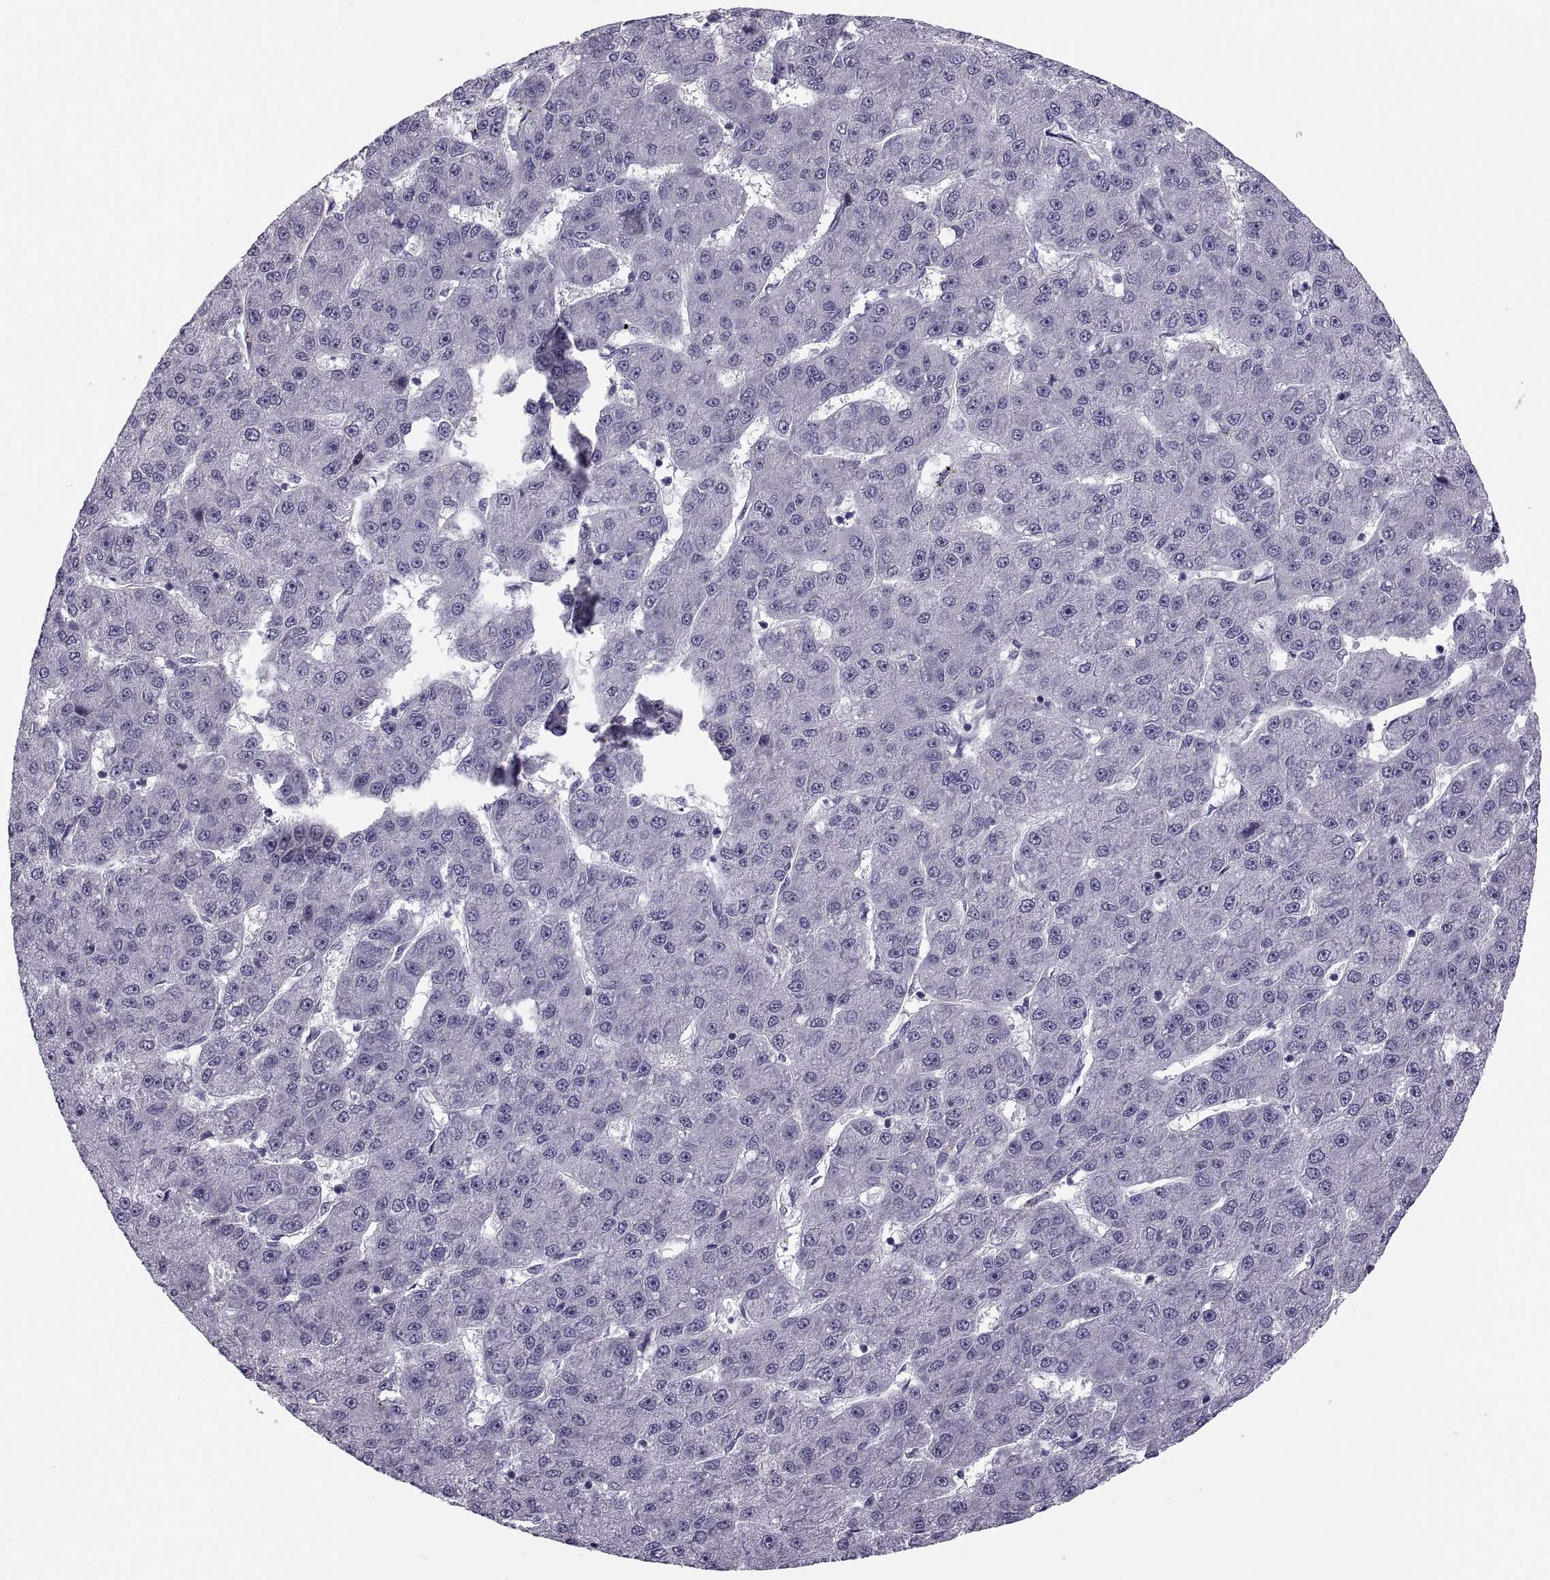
{"staining": {"intensity": "negative", "quantity": "none", "location": "none"}, "tissue": "liver cancer", "cell_type": "Tumor cells", "image_type": "cancer", "snomed": [{"axis": "morphology", "description": "Carcinoma, Hepatocellular, NOS"}, {"axis": "topography", "description": "Liver"}], "caption": "Tumor cells are negative for brown protein staining in liver hepatocellular carcinoma.", "gene": "MAGEB1", "patient": {"sex": "male", "age": 67}}